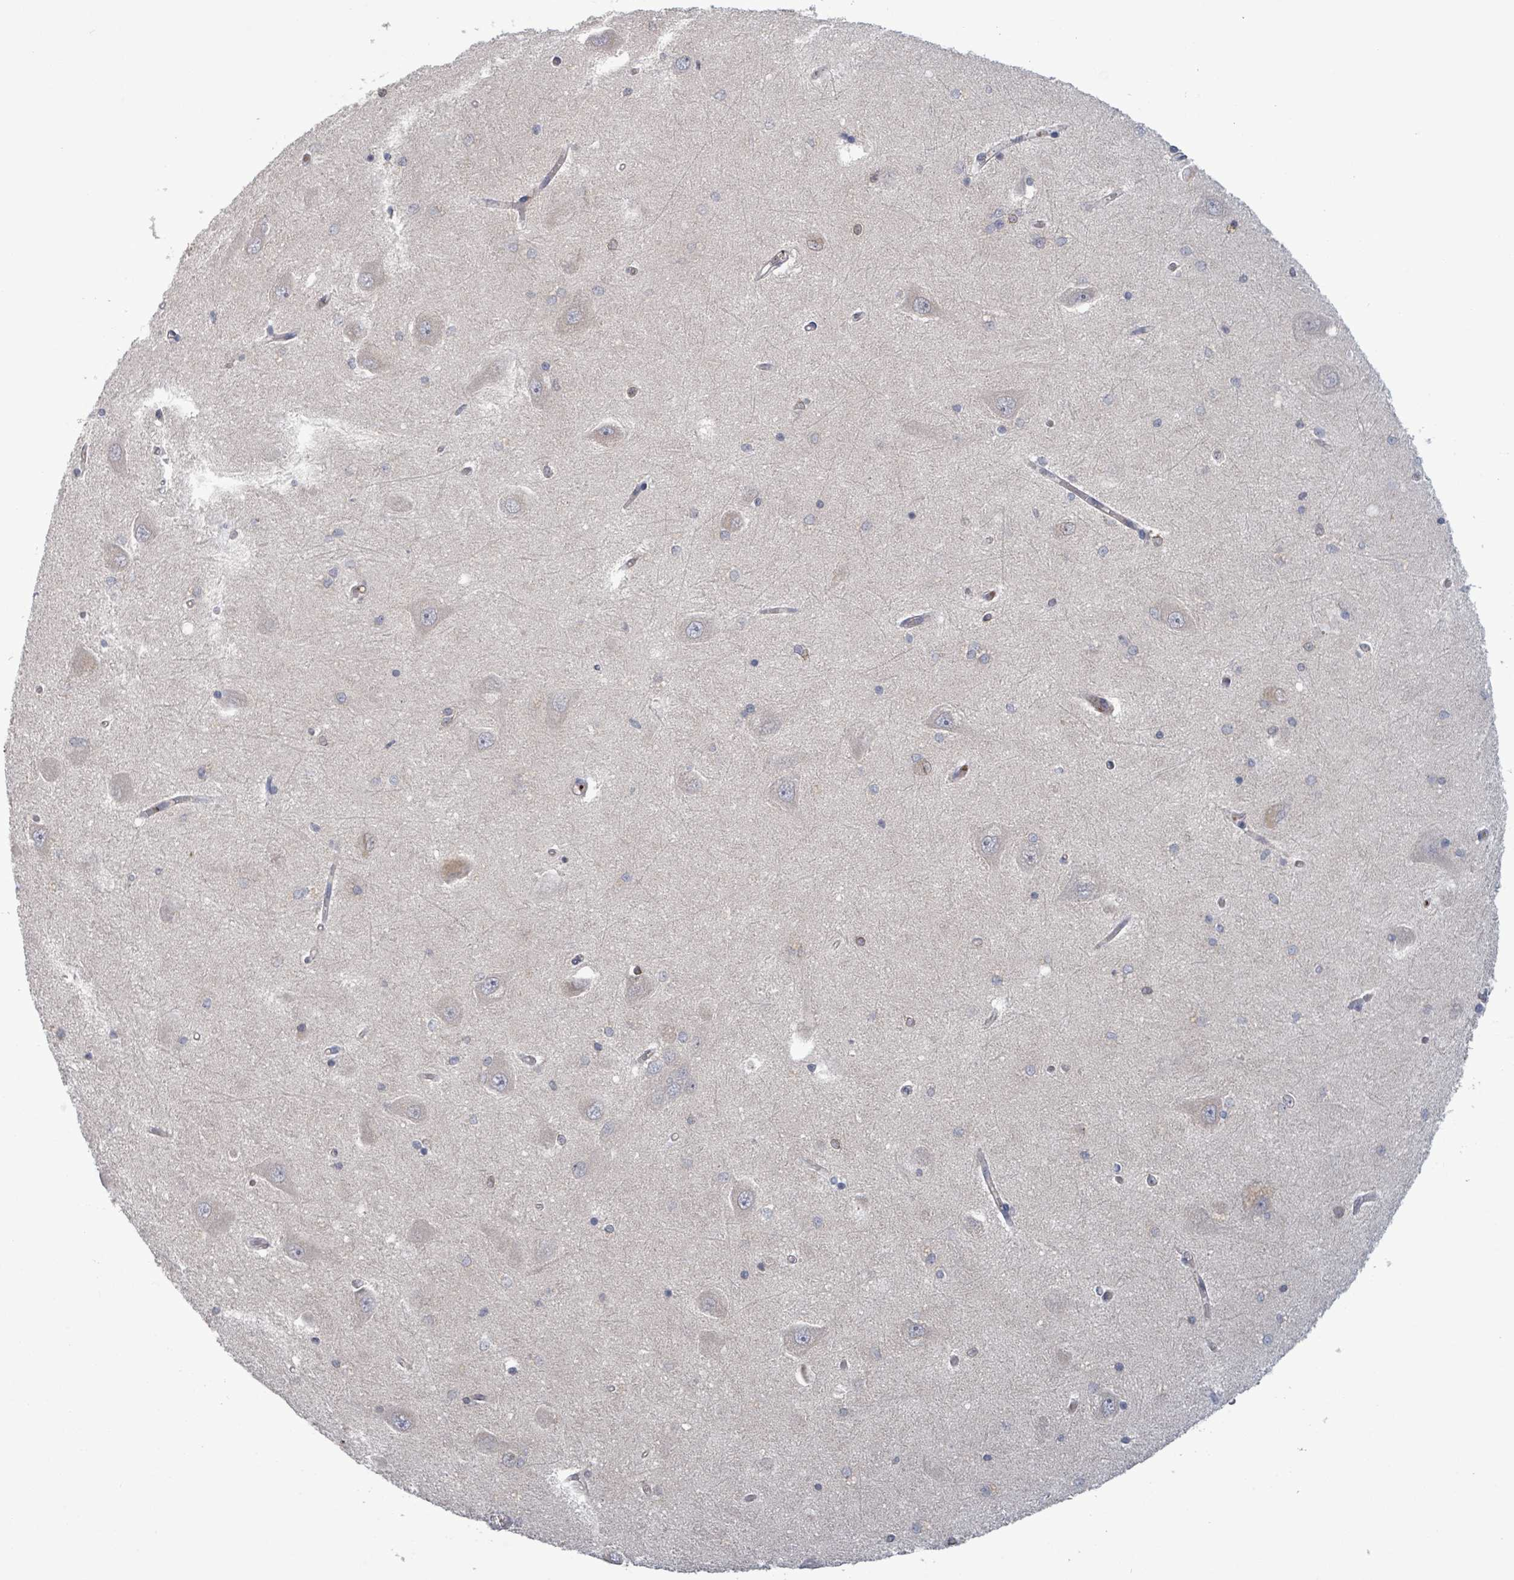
{"staining": {"intensity": "negative", "quantity": "none", "location": "none"}, "tissue": "hippocampus", "cell_type": "Glial cells", "image_type": "normal", "snomed": [{"axis": "morphology", "description": "Normal tissue, NOS"}, {"axis": "topography", "description": "Hippocampus"}], "caption": "The photomicrograph shows no significant expression in glial cells of hippocampus. The staining is performed using DAB (3,3'-diaminobenzidine) brown chromogen with nuclei counter-stained in using hematoxylin.", "gene": "GRM8", "patient": {"sex": "male", "age": 45}}